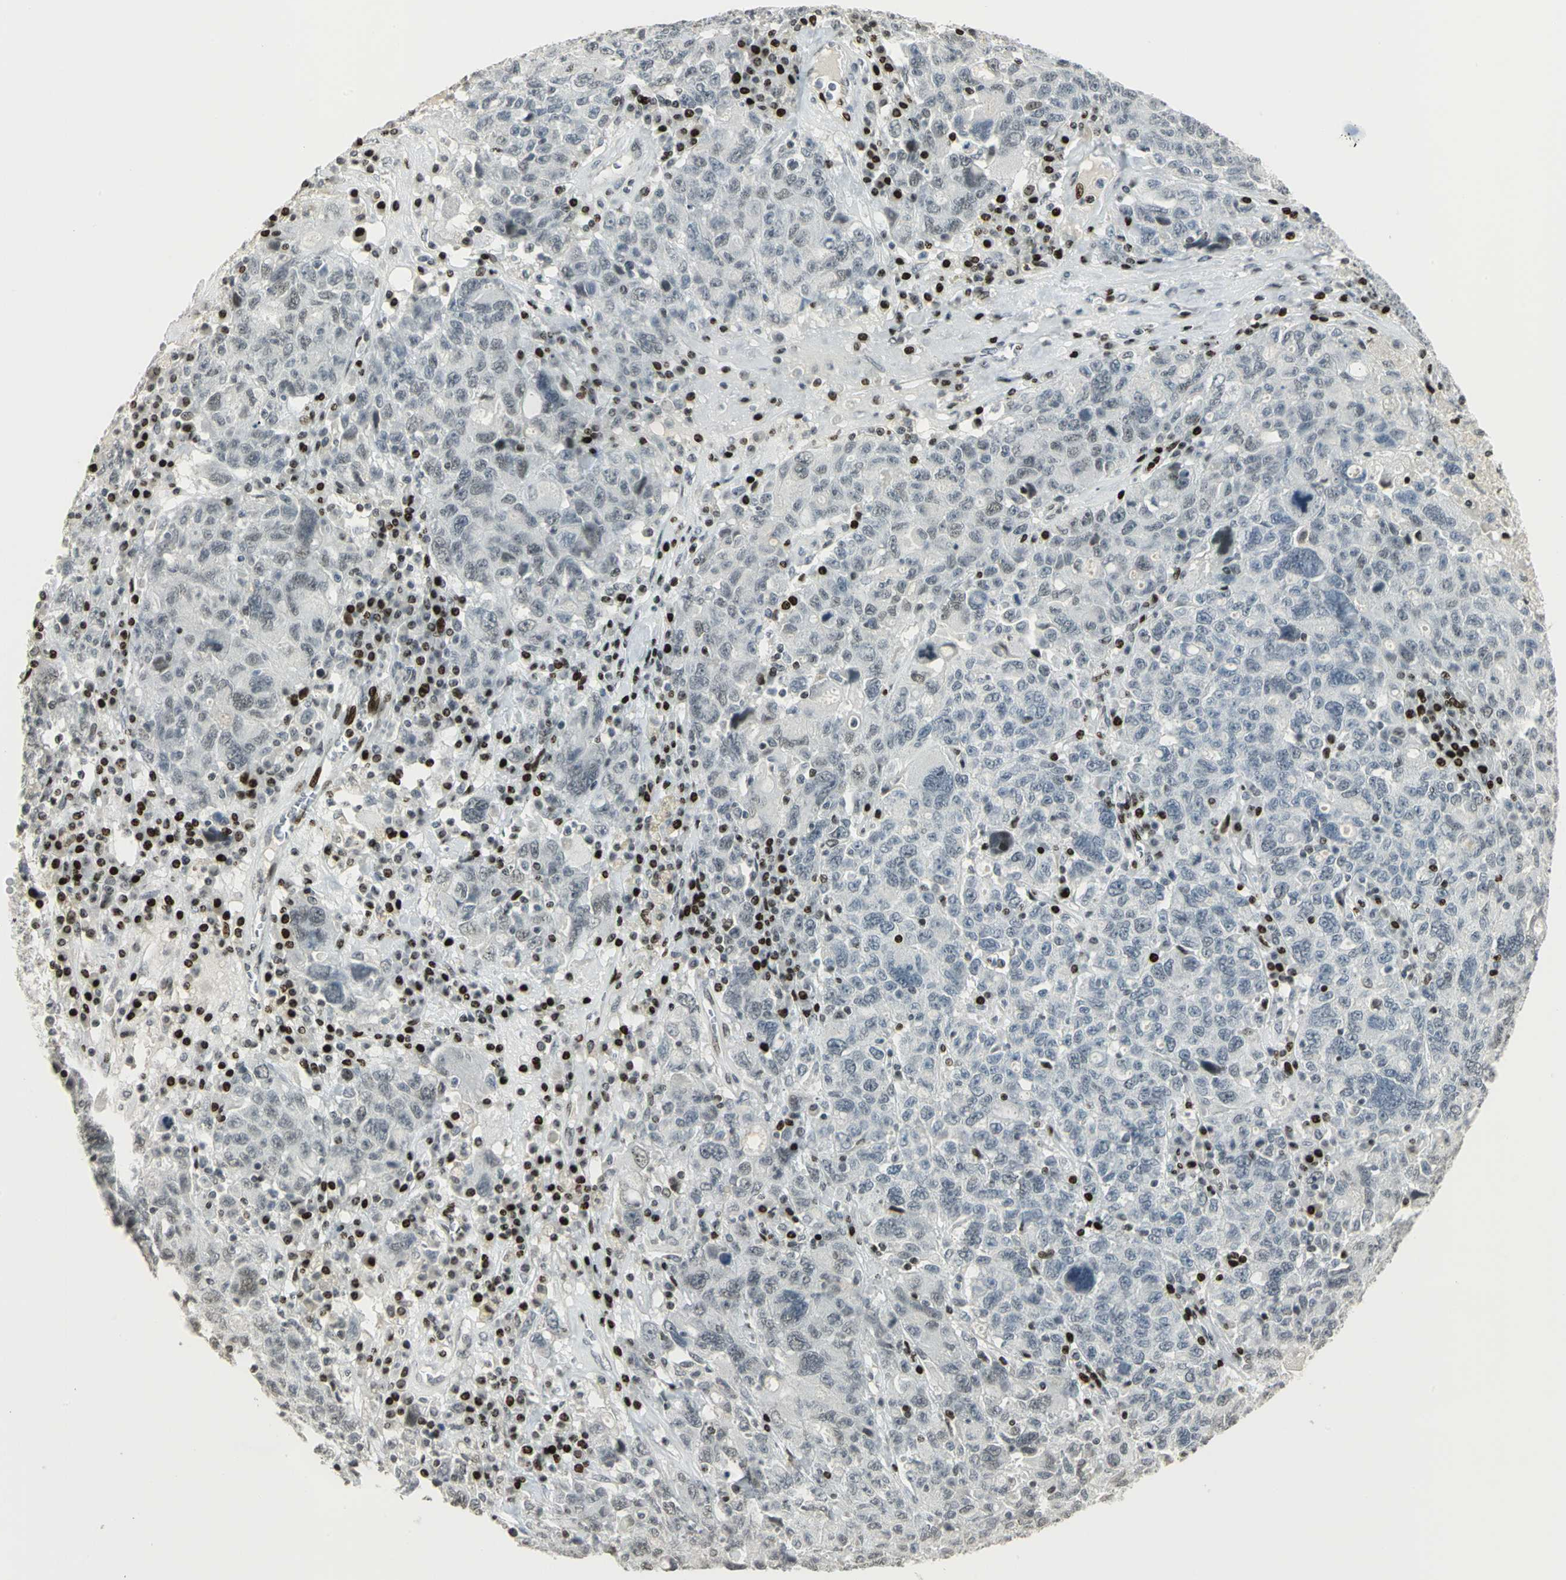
{"staining": {"intensity": "weak", "quantity": "<25%", "location": "nuclear"}, "tissue": "ovarian cancer", "cell_type": "Tumor cells", "image_type": "cancer", "snomed": [{"axis": "morphology", "description": "Carcinoma, endometroid"}, {"axis": "topography", "description": "Ovary"}], "caption": "Immunohistochemistry histopathology image of ovarian endometroid carcinoma stained for a protein (brown), which reveals no expression in tumor cells.", "gene": "KDM1A", "patient": {"sex": "female", "age": 62}}